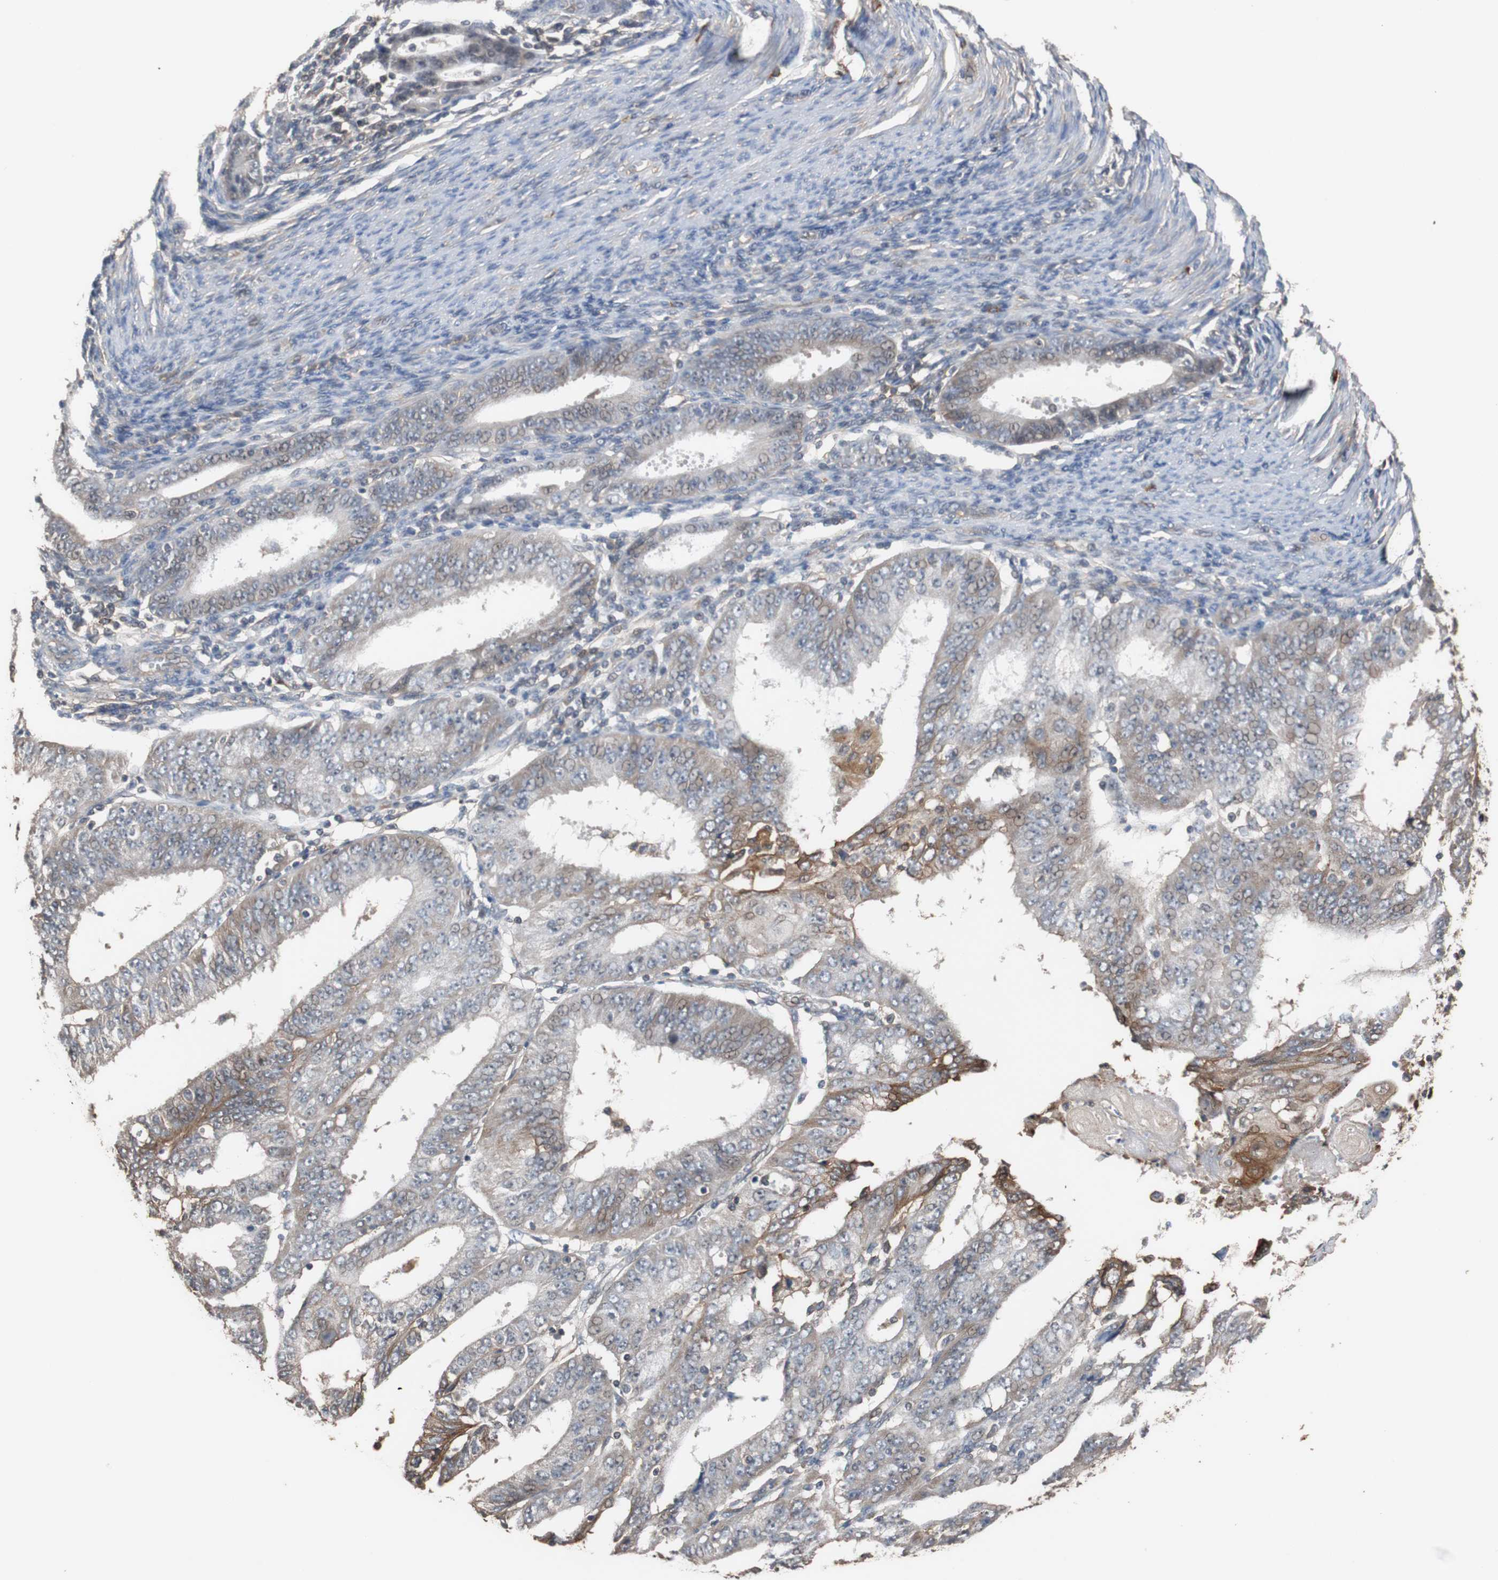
{"staining": {"intensity": "strong", "quantity": "<25%", "location": "cytoplasmic/membranous"}, "tissue": "endometrial cancer", "cell_type": "Tumor cells", "image_type": "cancer", "snomed": [{"axis": "morphology", "description": "Adenocarcinoma, NOS"}, {"axis": "topography", "description": "Endometrium"}], "caption": "The immunohistochemical stain shows strong cytoplasmic/membranous positivity in tumor cells of endometrial adenocarcinoma tissue.", "gene": "NDRG1", "patient": {"sex": "female", "age": 42}}